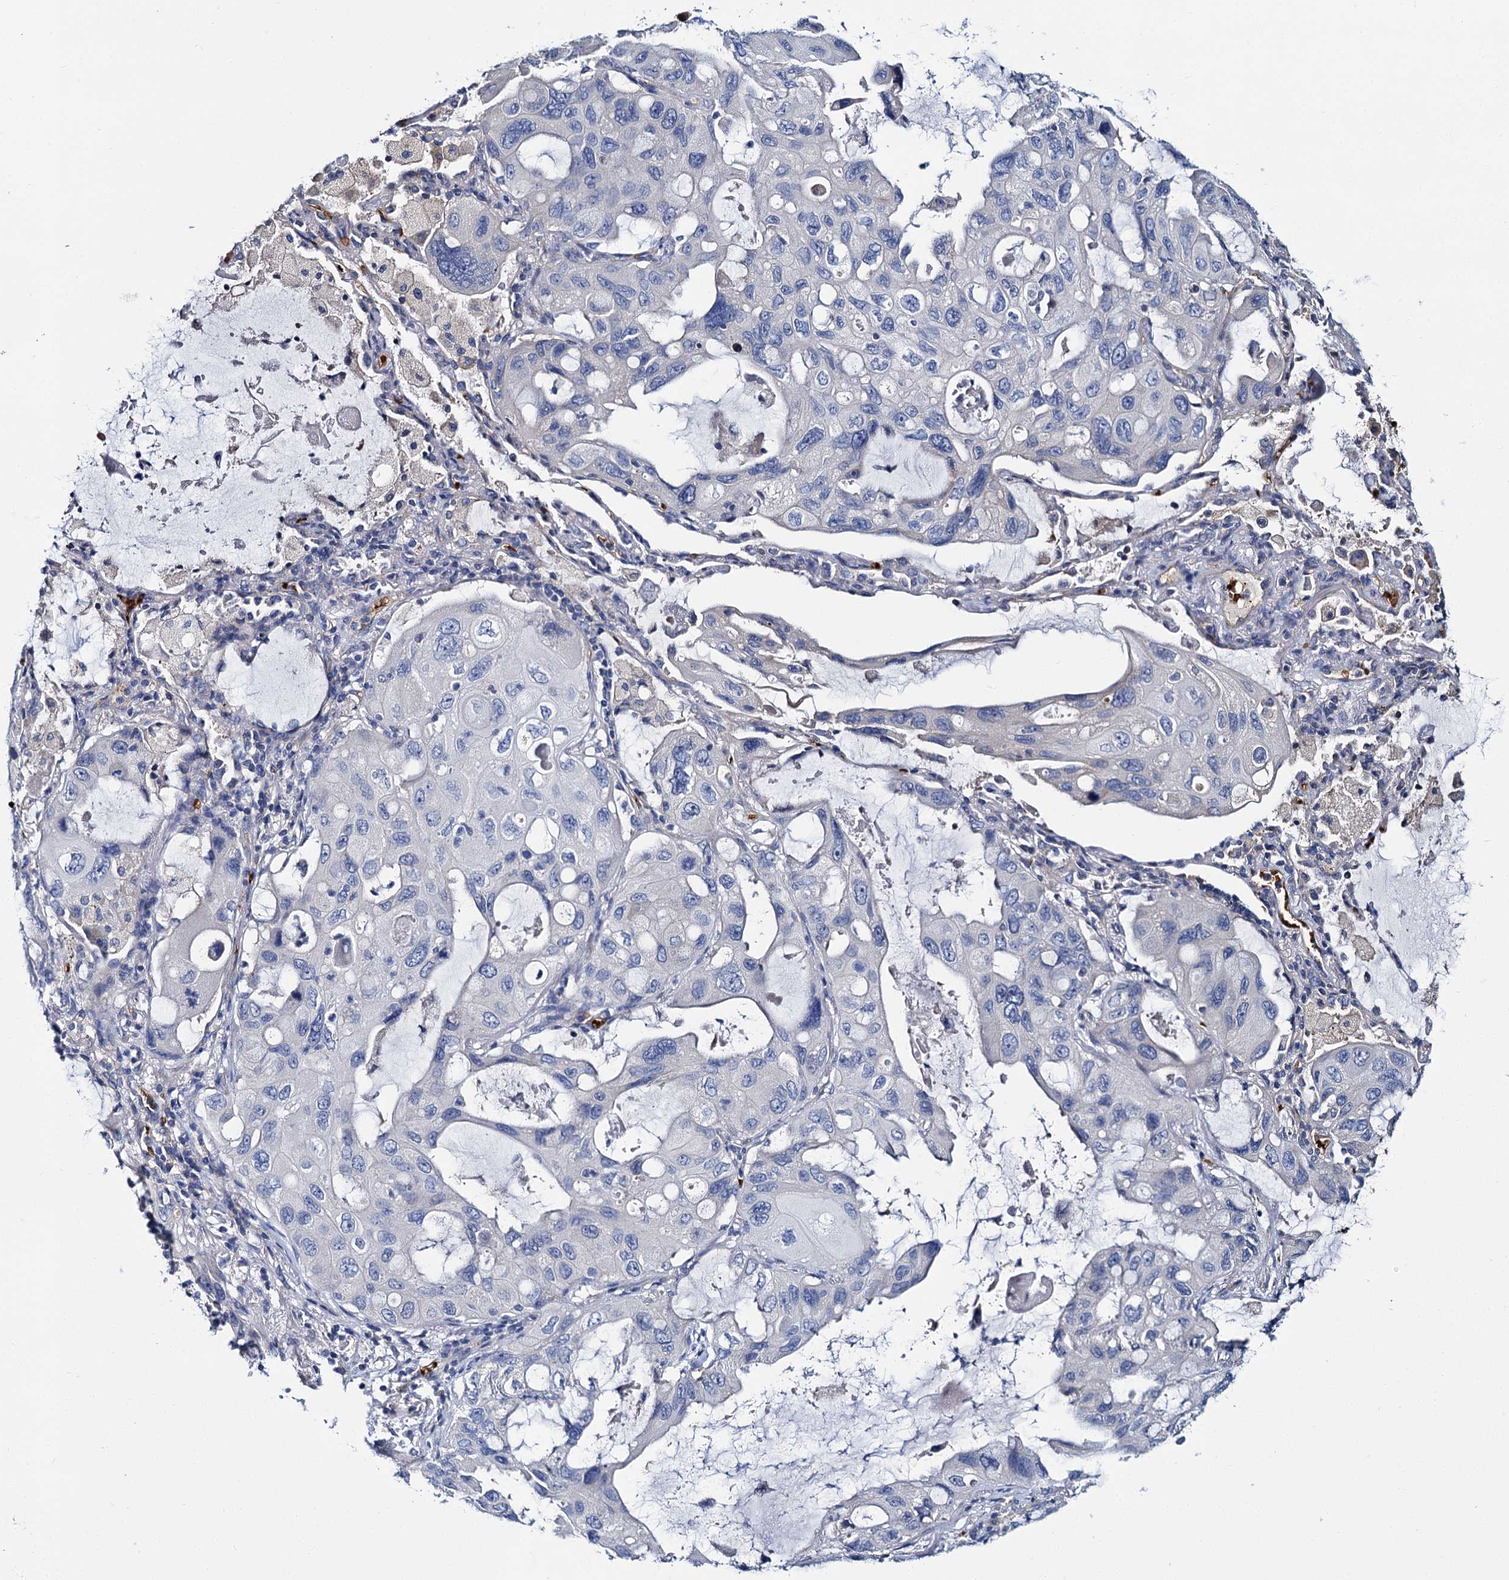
{"staining": {"intensity": "negative", "quantity": "none", "location": "none"}, "tissue": "lung cancer", "cell_type": "Tumor cells", "image_type": "cancer", "snomed": [{"axis": "morphology", "description": "Squamous cell carcinoma, NOS"}, {"axis": "topography", "description": "Lung"}], "caption": "High power microscopy histopathology image of an immunohistochemistry (IHC) histopathology image of lung cancer (squamous cell carcinoma), revealing no significant staining in tumor cells. Brightfield microscopy of IHC stained with DAB (3,3'-diaminobenzidine) (brown) and hematoxylin (blue), captured at high magnification.", "gene": "ATG2A", "patient": {"sex": "female", "age": 73}}